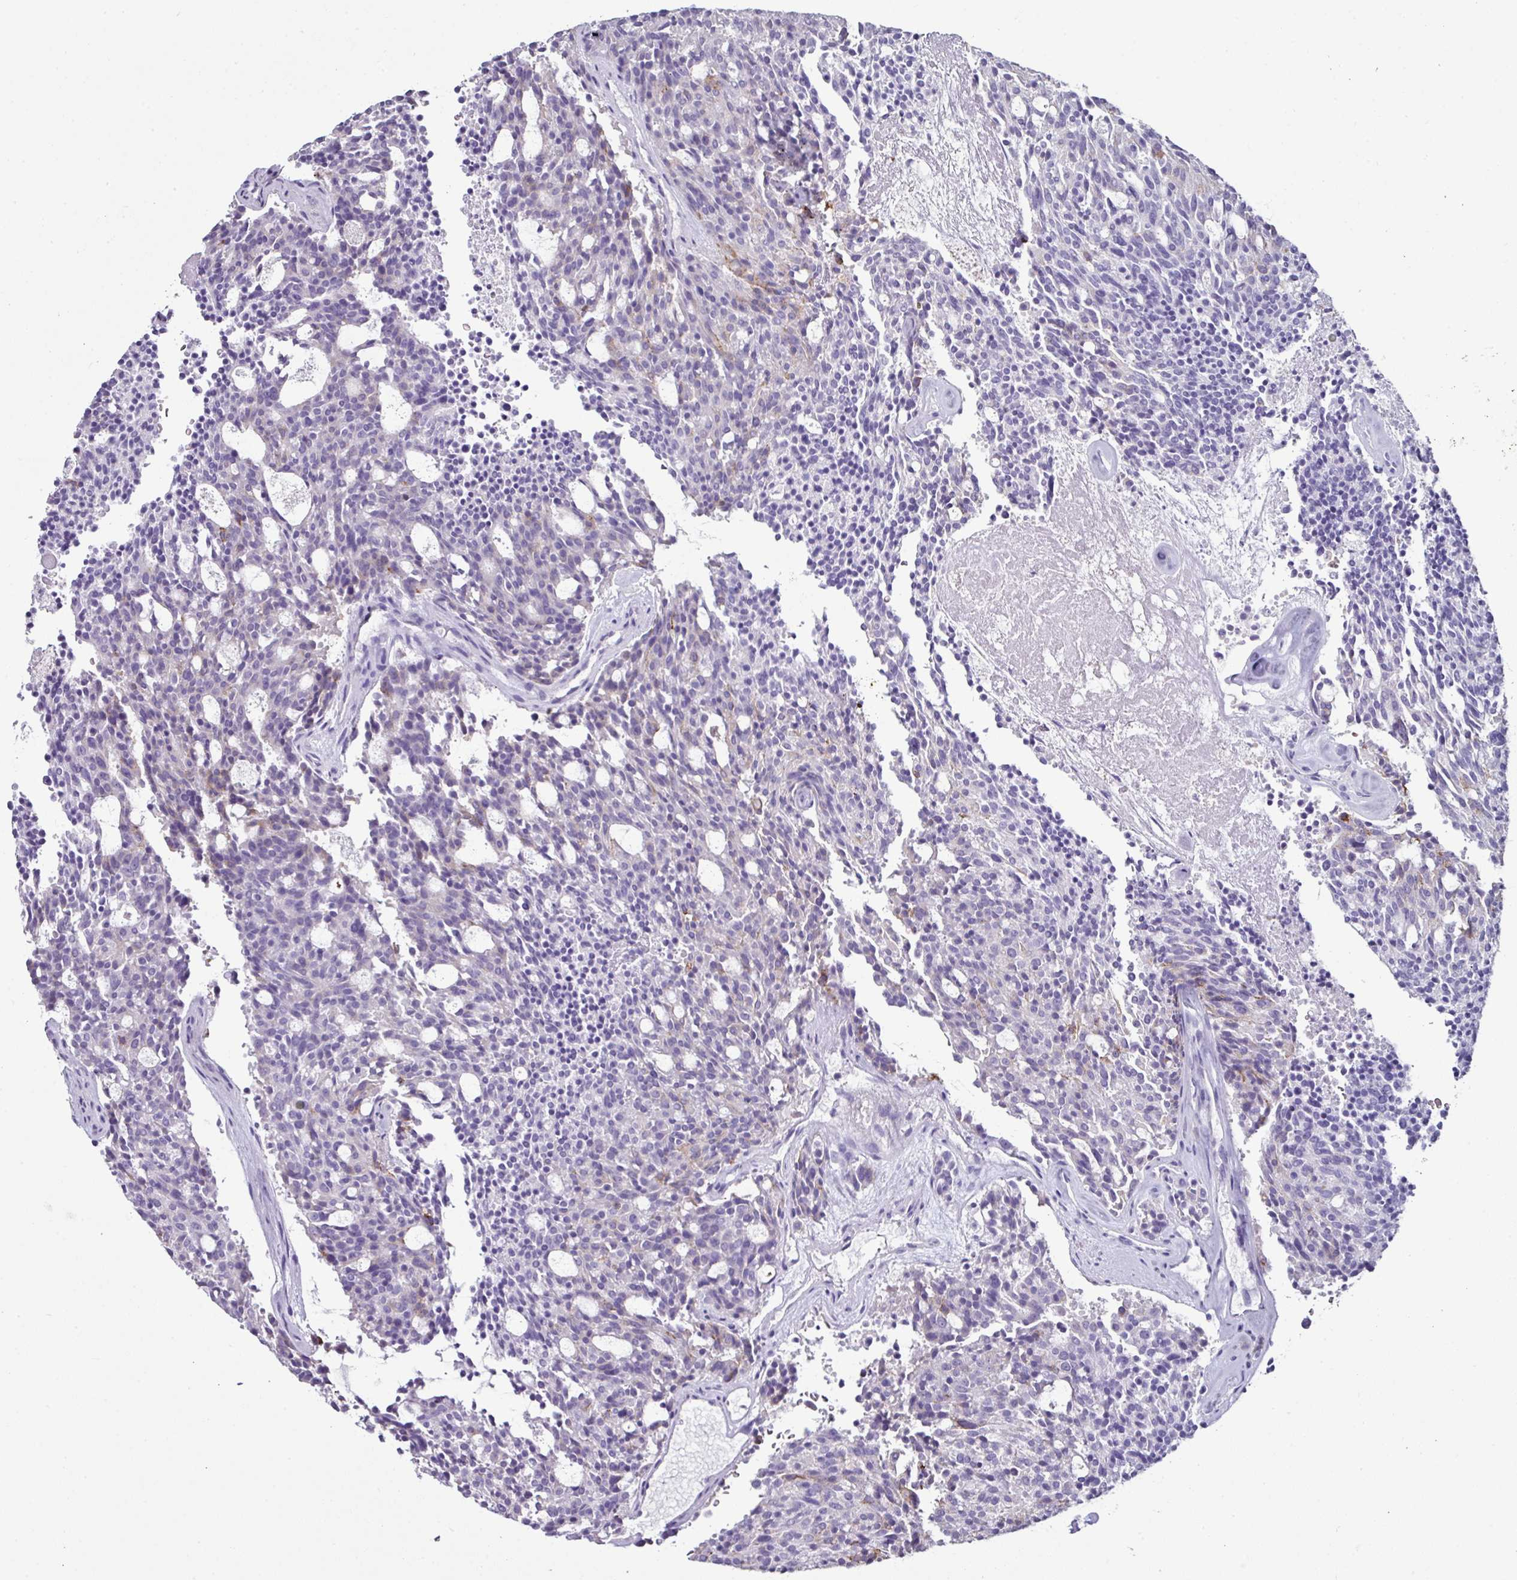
{"staining": {"intensity": "moderate", "quantity": "<25%", "location": "cytoplasmic/membranous"}, "tissue": "carcinoid", "cell_type": "Tumor cells", "image_type": "cancer", "snomed": [{"axis": "morphology", "description": "Carcinoid, malignant, NOS"}, {"axis": "topography", "description": "Pancreas"}], "caption": "Human carcinoid stained for a protein (brown) shows moderate cytoplasmic/membranous positive staining in approximately <25% of tumor cells.", "gene": "GLP2R", "patient": {"sex": "female", "age": 54}}